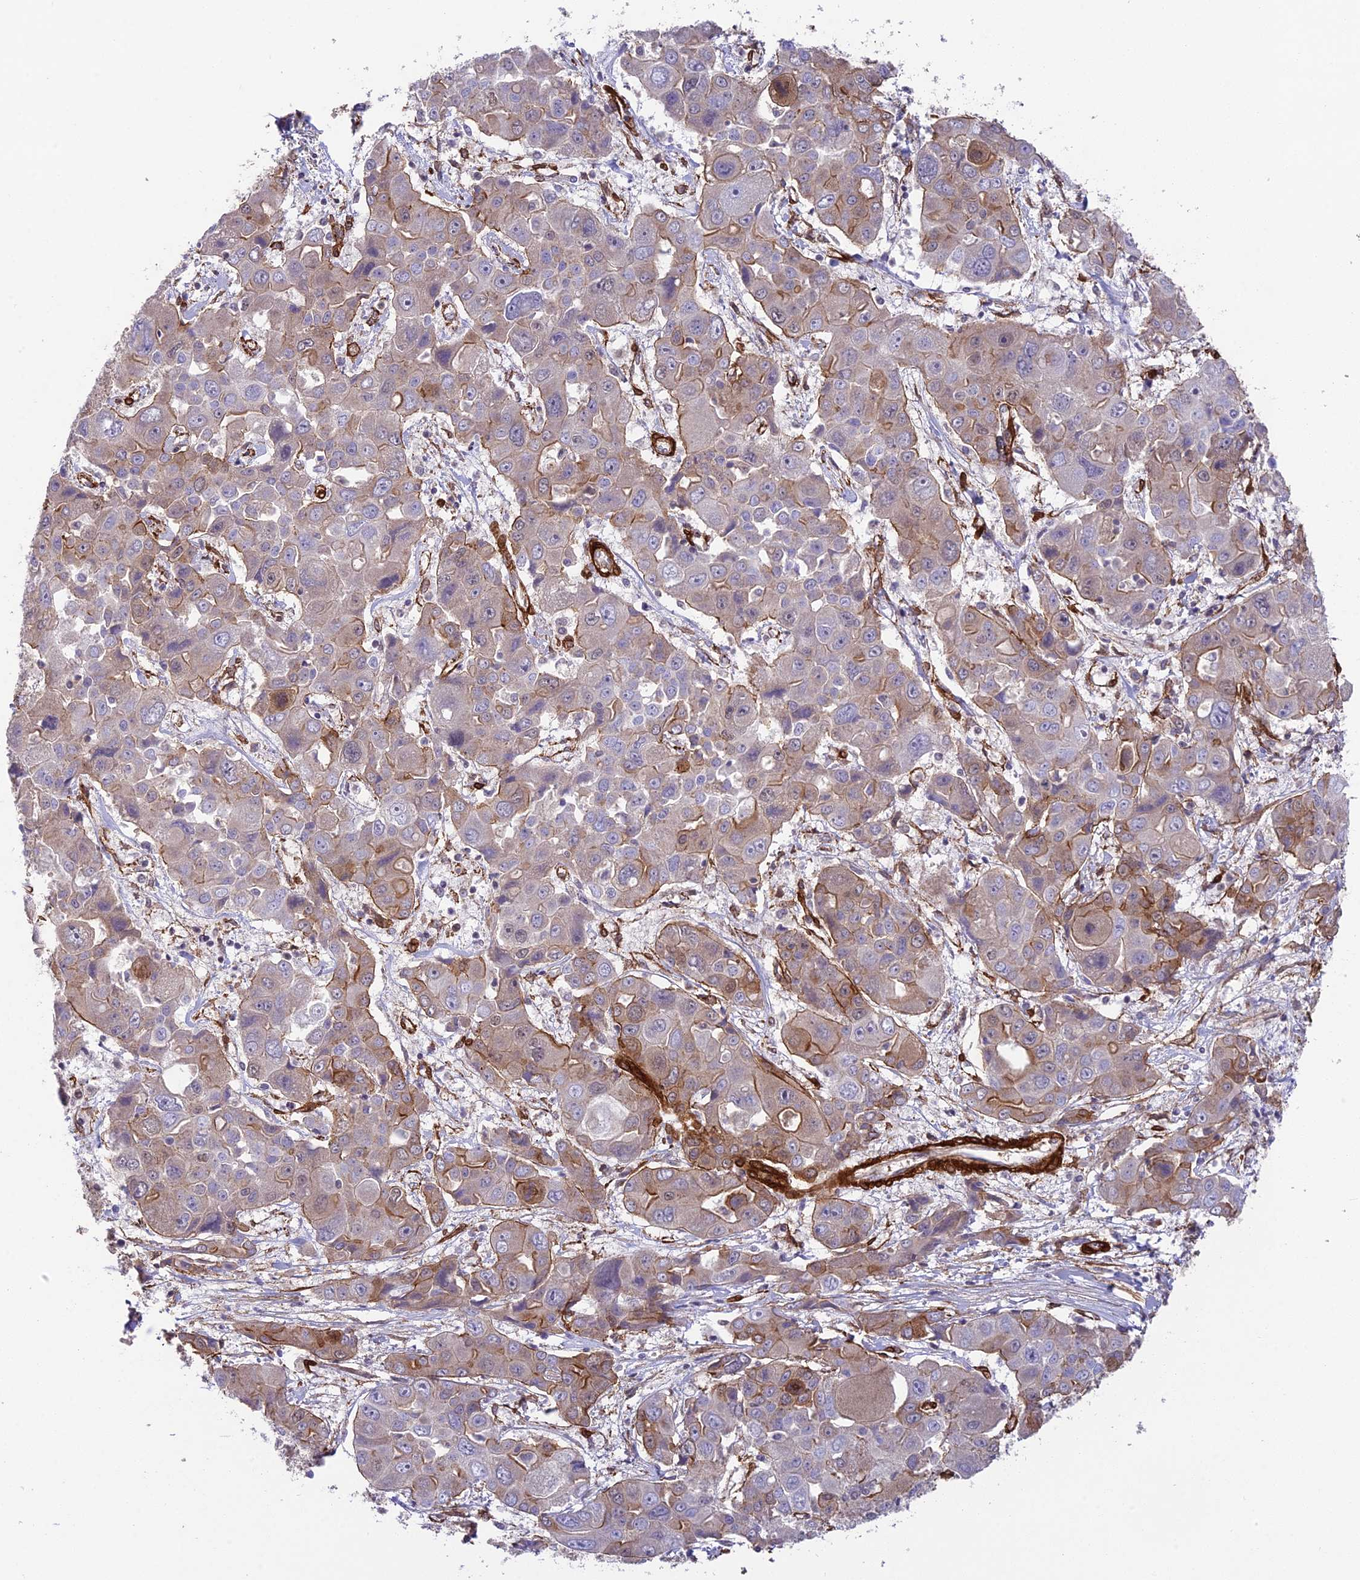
{"staining": {"intensity": "moderate", "quantity": "<25%", "location": "cytoplasmic/membranous"}, "tissue": "liver cancer", "cell_type": "Tumor cells", "image_type": "cancer", "snomed": [{"axis": "morphology", "description": "Cholangiocarcinoma"}, {"axis": "topography", "description": "Liver"}], "caption": "High-magnification brightfield microscopy of liver cancer stained with DAB (brown) and counterstained with hematoxylin (blue). tumor cells exhibit moderate cytoplasmic/membranous expression is present in approximately<25% of cells.", "gene": "TNS1", "patient": {"sex": "male", "age": 67}}